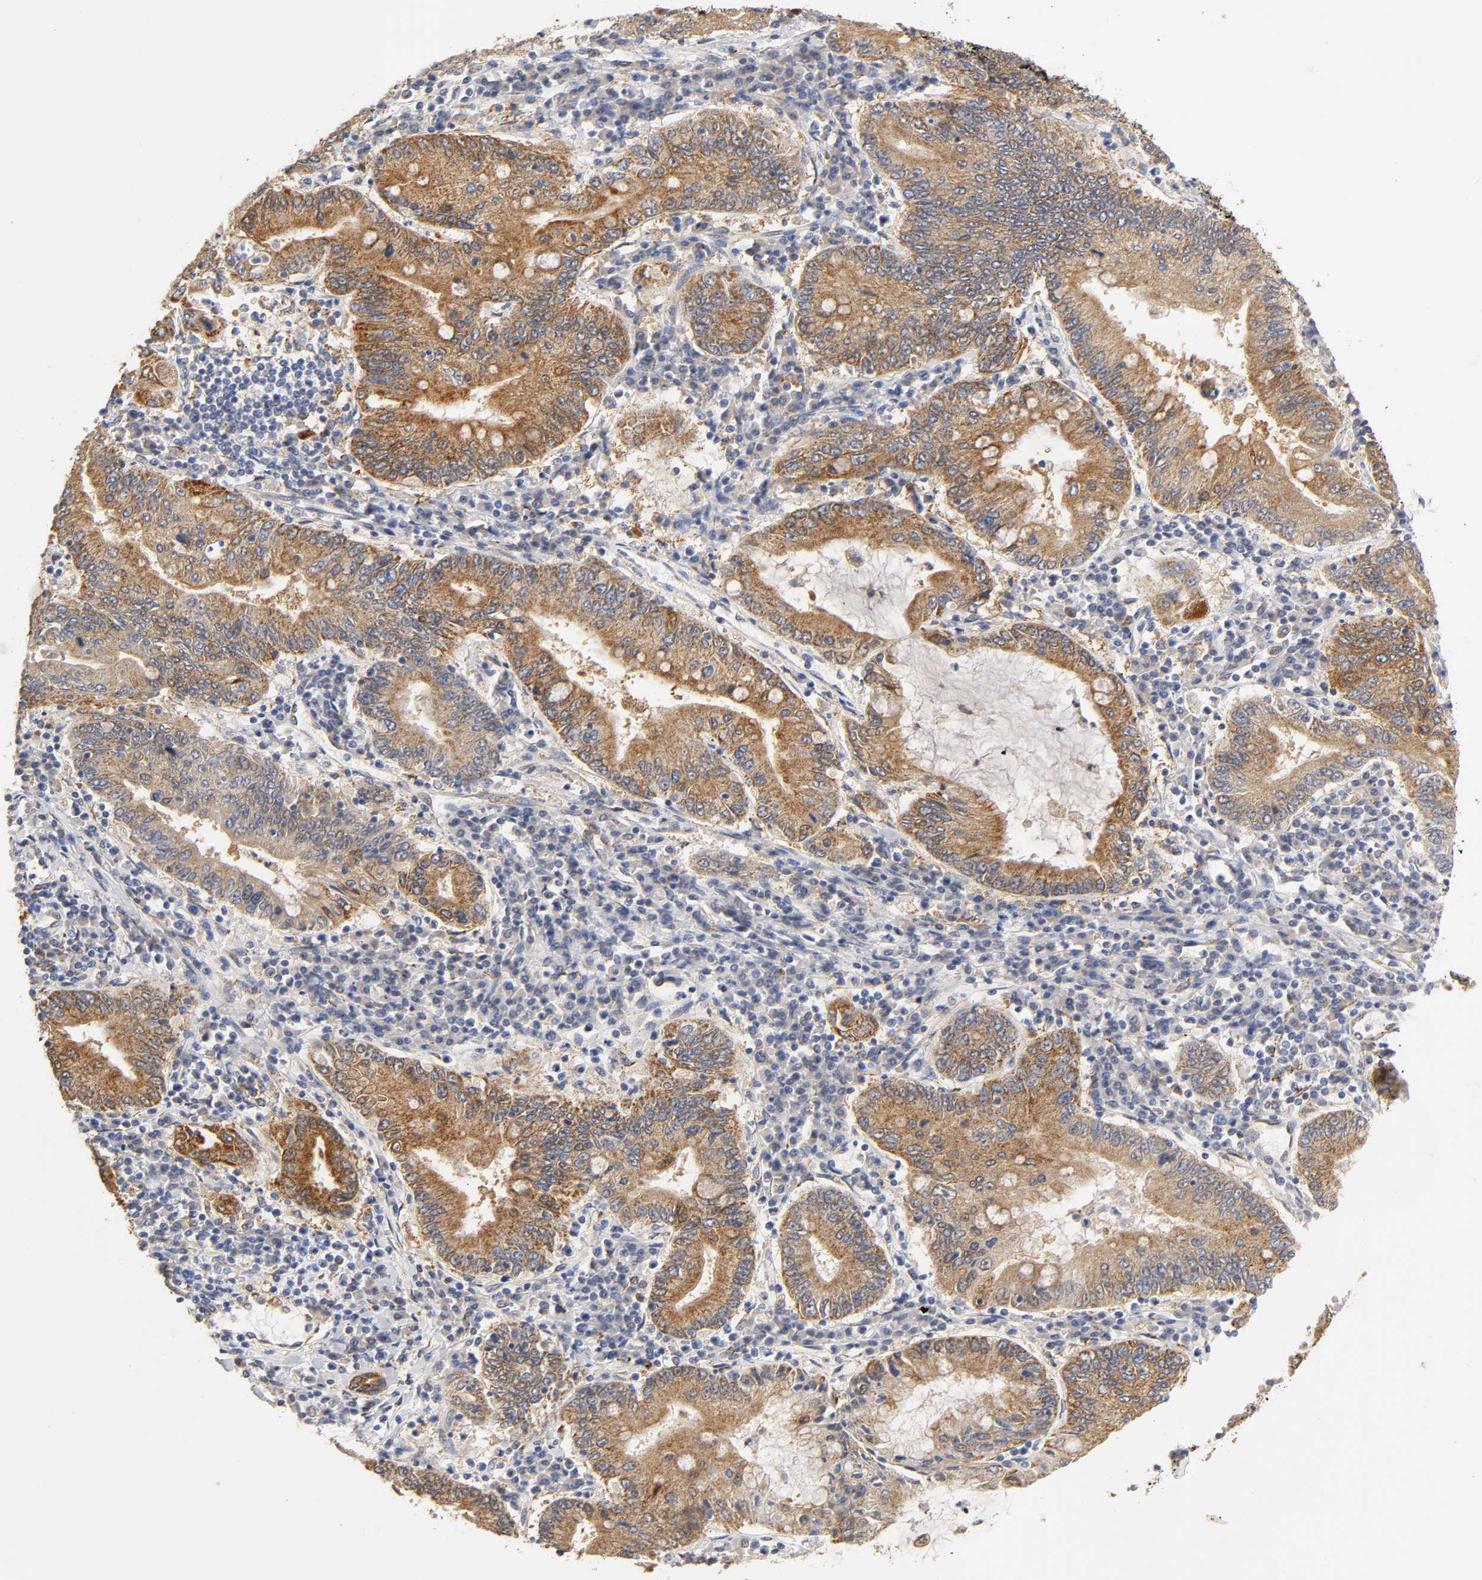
{"staining": {"intensity": "strong", "quantity": ">75%", "location": "cytoplasmic/membranous"}, "tissue": "stomach cancer", "cell_type": "Tumor cells", "image_type": "cancer", "snomed": [{"axis": "morphology", "description": "Normal tissue, NOS"}, {"axis": "morphology", "description": "Adenocarcinoma, NOS"}, {"axis": "topography", "description": "Esophagus"}, {"axis": "topography", "description": "Stomach, upper"}, {"axis": "topography", "description": "Peripheral nerve tissue"}], "caption": "High-power microscopy captured an immunohistochemistry (IHC) image of adenocarcinoma (stomach), revealing strong cytoplasmic/membranous positivity in about >75% of tumor cells.", "gene": "ISG15", "patient": {"sex": "male", "age": 62}}